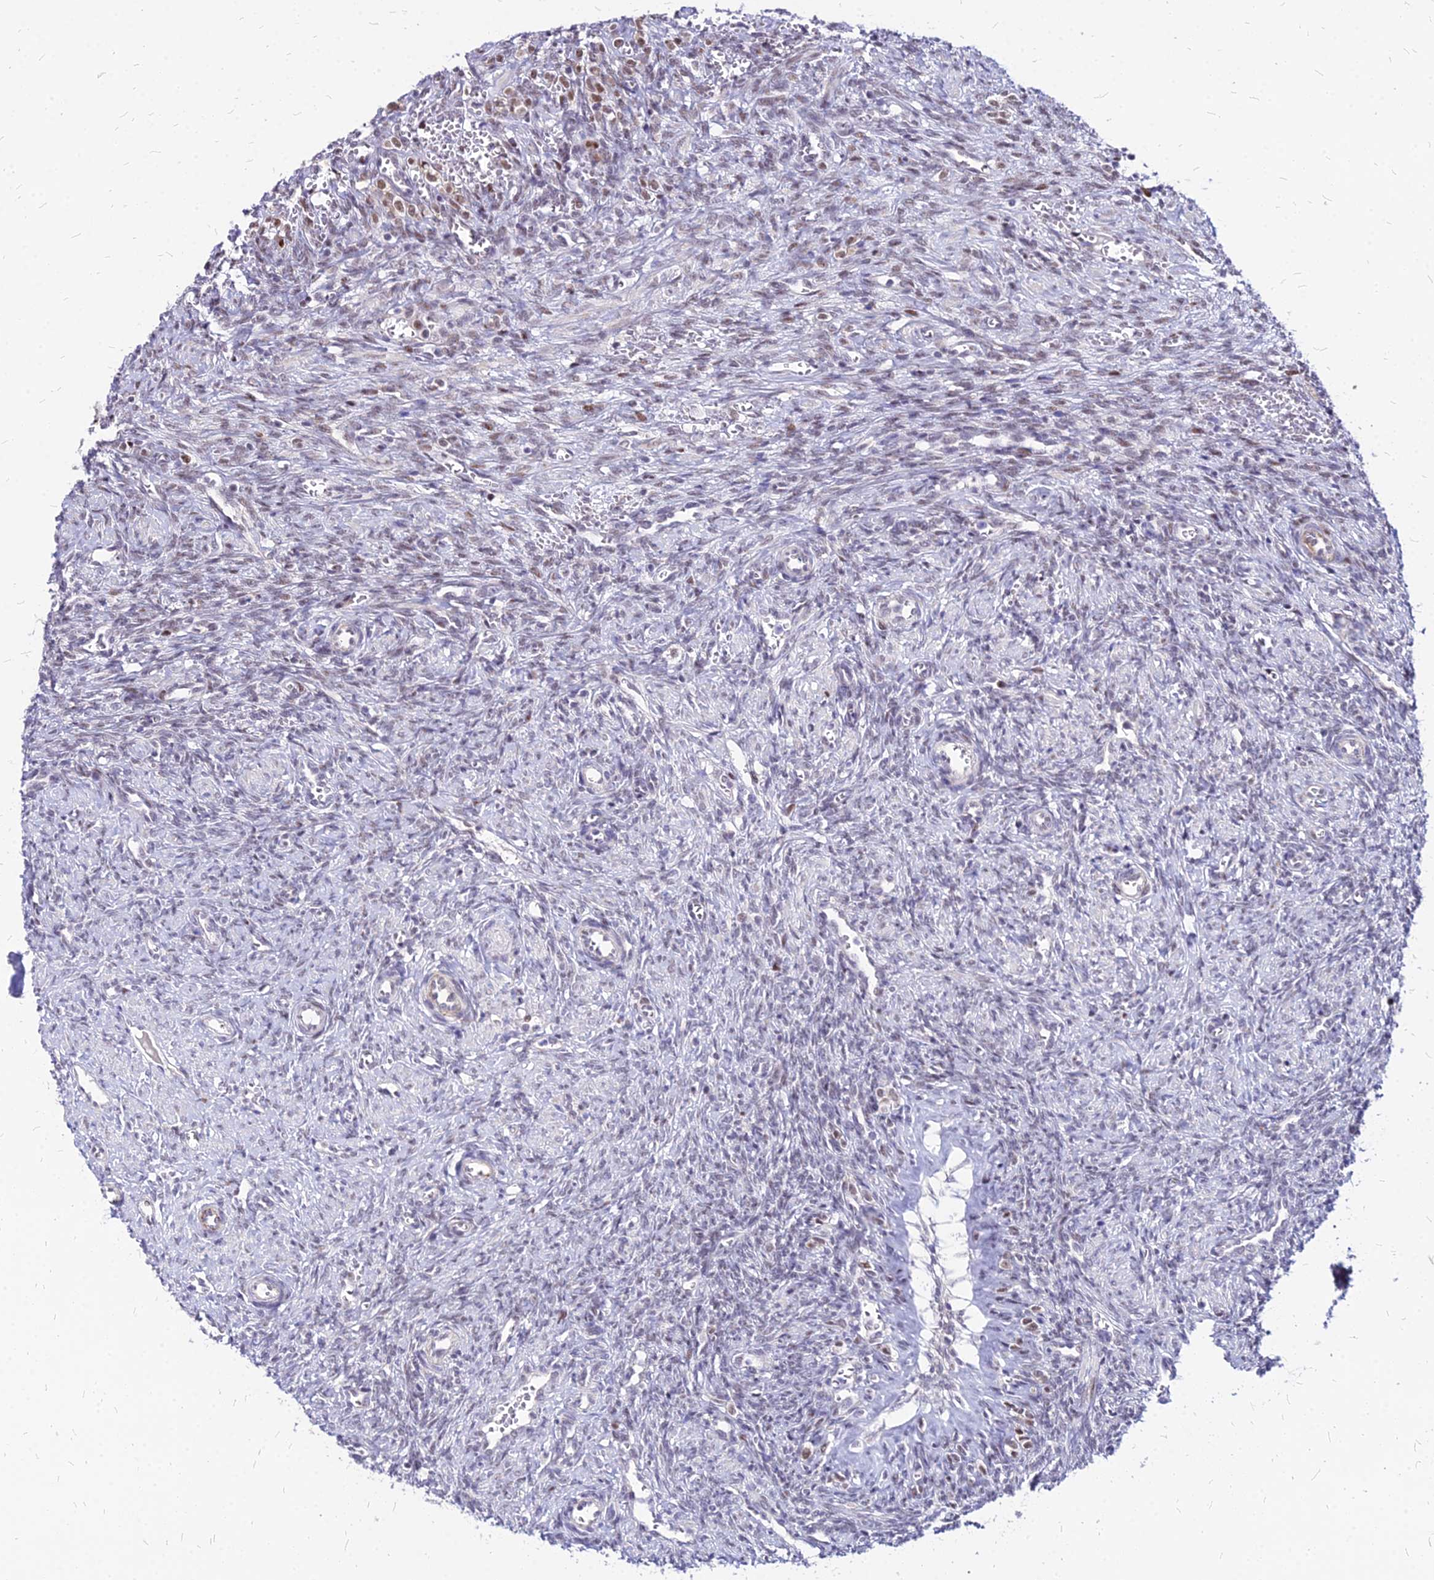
{"staining": {"intensity": "moderate", "quantity": "25%-75%", "location": "cytoplasmic/membranous,nuclear"}, "tissue": "ovary", "cell_type": "Follicle cells", "image_type": "normal", "snomed": [{"axis": "morphology", "description": "Normal tissue, NOS"}, {"axis": "topography", "description": "Ovary"}], "caption": "IHC histopathology image of benign human ovary stained for a protein (brown), which demonstrates medium levels of moderate cytoplasmic/membranous,nuclear positivity in about 25%-75% of follicle cells.", "gene": "FDX2", "patient": {"sex": "female", "age": 41}}